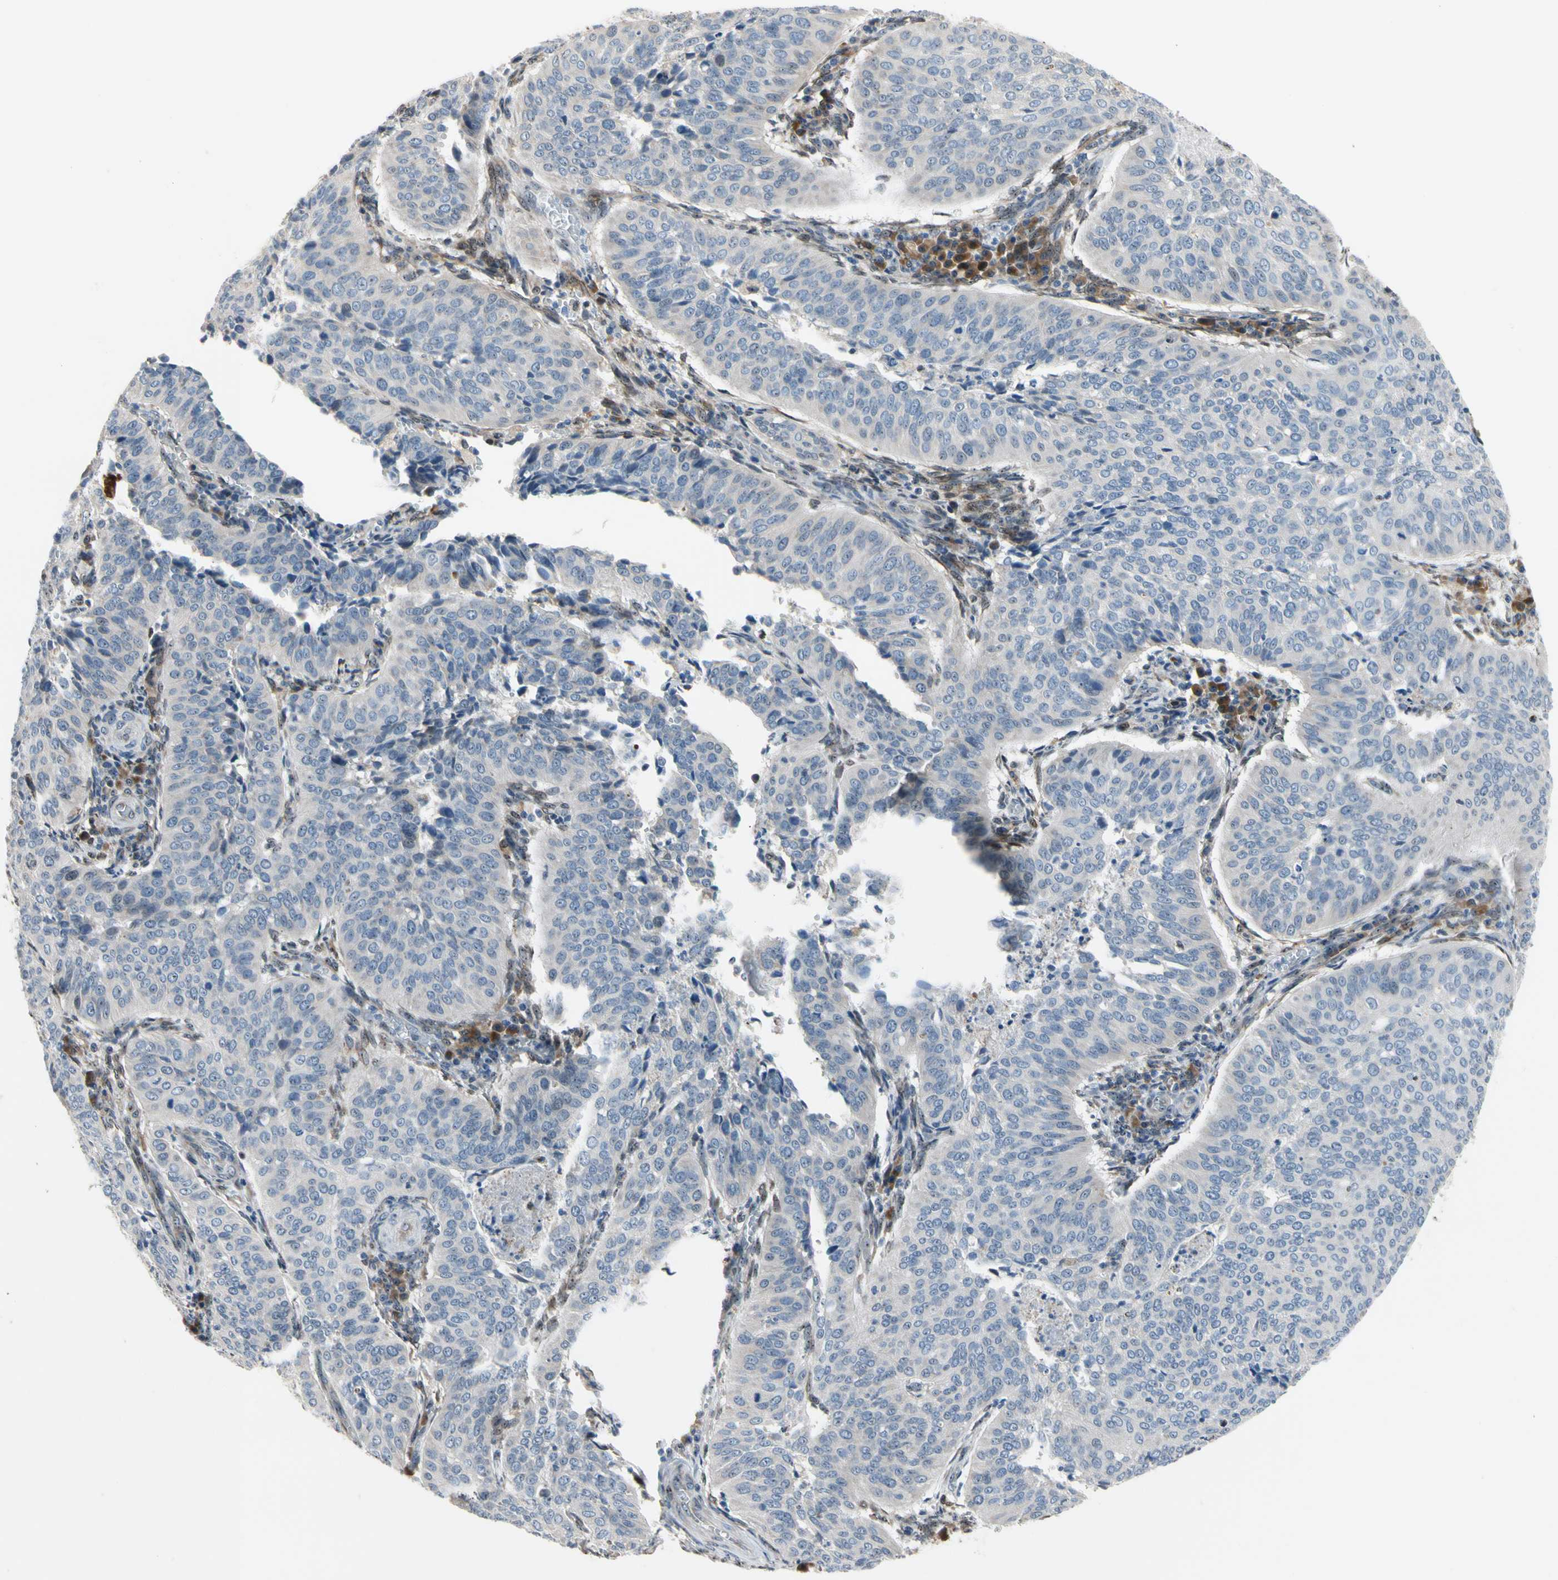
{"staining": {"intensity": "weak", "quantity": ">75%", "location": "cytoplasmic/membranous"}, "tissue": "cervical cancer", "cell_type": "Tumor cells", "image_type": "cancer", "snomed": [{"axis": "morphology", "description": "Normal tissue, NOS"}, {"axis": "morphology", "description": "Squamous cell carcinoma, NOS"}, {"axis": "topography", "description": "Cervix"}], "caption": "Immunohistochemical staining of human squamous cell carcinoma (cervical) exhibits weak cytoplasmic/membranous protein positivity in approximately >75% of tumor cells.", "gene": "TMED7", "patient": {"sex": "female", "age": 39}}